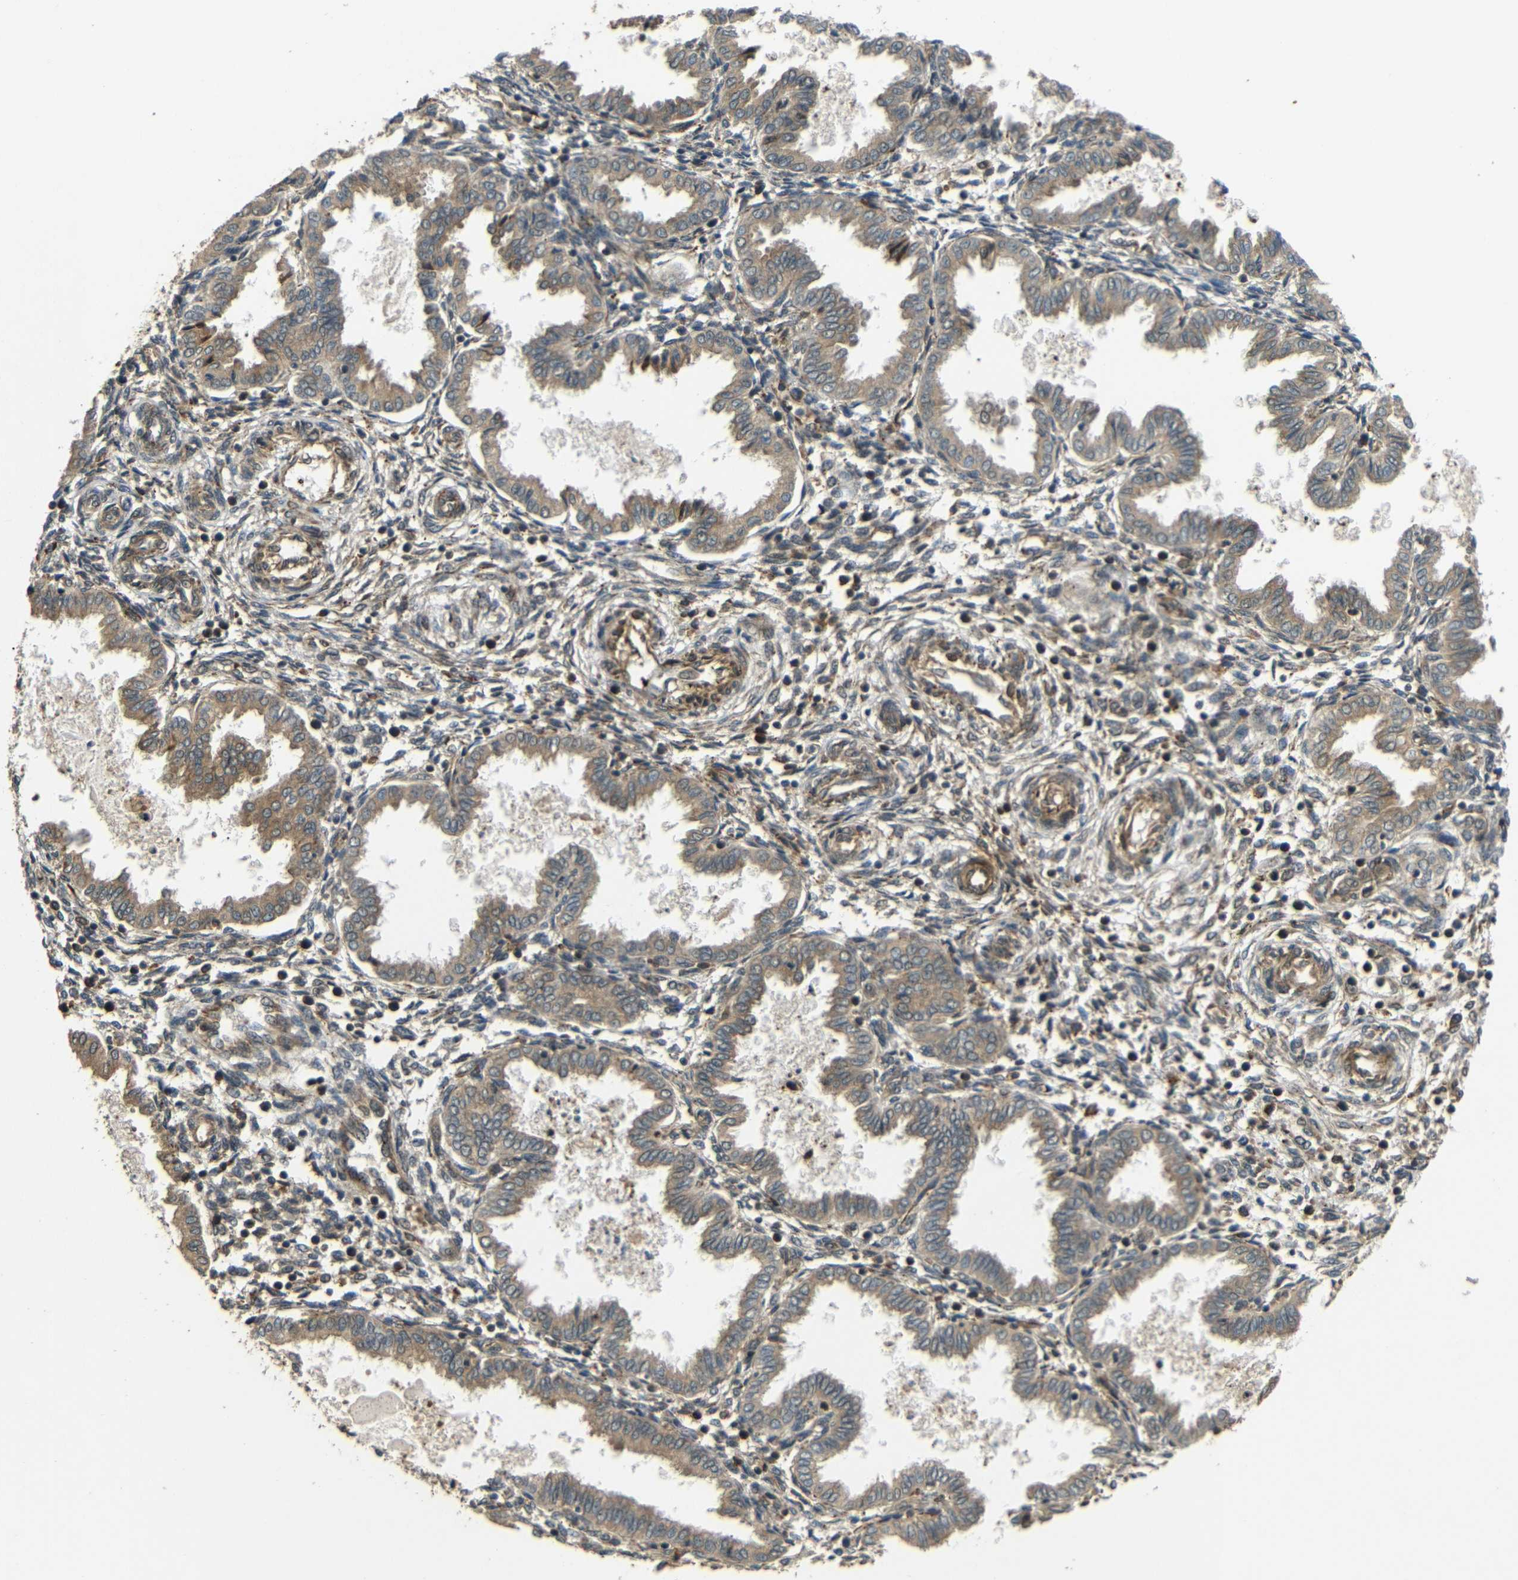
{"staining": {"intensity": "moderate", "quantity": ">75%", "location": "cytoplasmic/membranous"}, "tissue": "endometrium", "cell_type": "Cells in endometrial stroma", "image_type": "normal", "snomed": [{"axis": "morphology", "description": "Normal tissue, NOS"}, {"axis": "topography", "description": "Endometrium"}], "caption": "Protein expression analysis of benign endometrium reveals moderate cytoplasmic/membranous staining in about >75% of cells in endometrial stroma.", "gene": "EPHB2", "patient": {"sex": "female", "age": 33}}